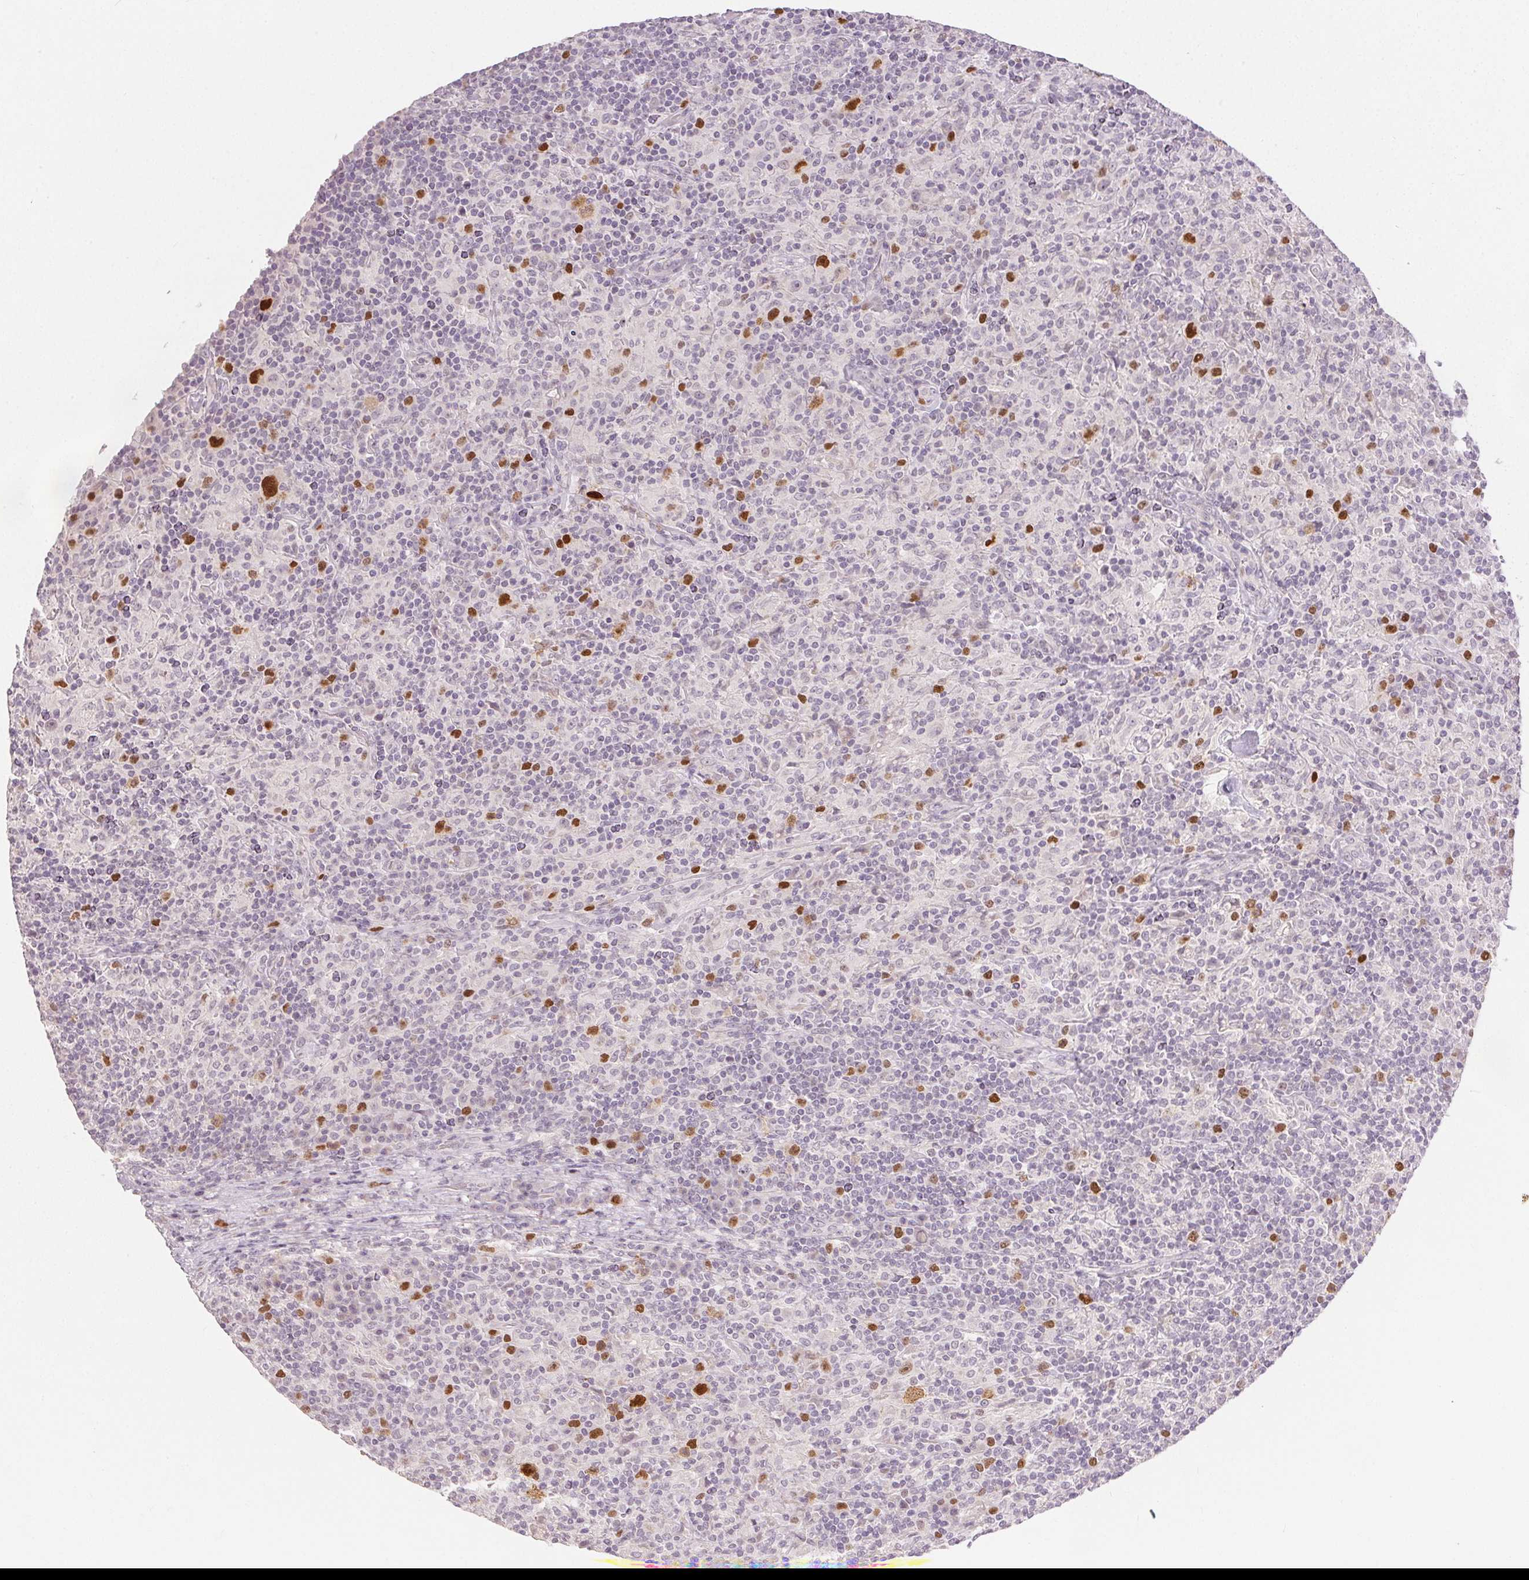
{"staining": {"intensity": "moderate", "quantity": "25%-75%", "location": "nuclear"}, "tissue": "lymphoma", "cell_type": "Tumor cells", "image_type": "cancer", "snomed": [{"axis": "morphology", "description": "Hodgkin's disease, NOS"}, {"axis": "topography", "description": "Lymph node"}], "caption": "This is an image of immunohistochemistry staining of lymphoma, which shows moderate expression in the nuclear of tumor cells.", "gene": "ANLN", "patient": {"sex": "male", "age": 70}}